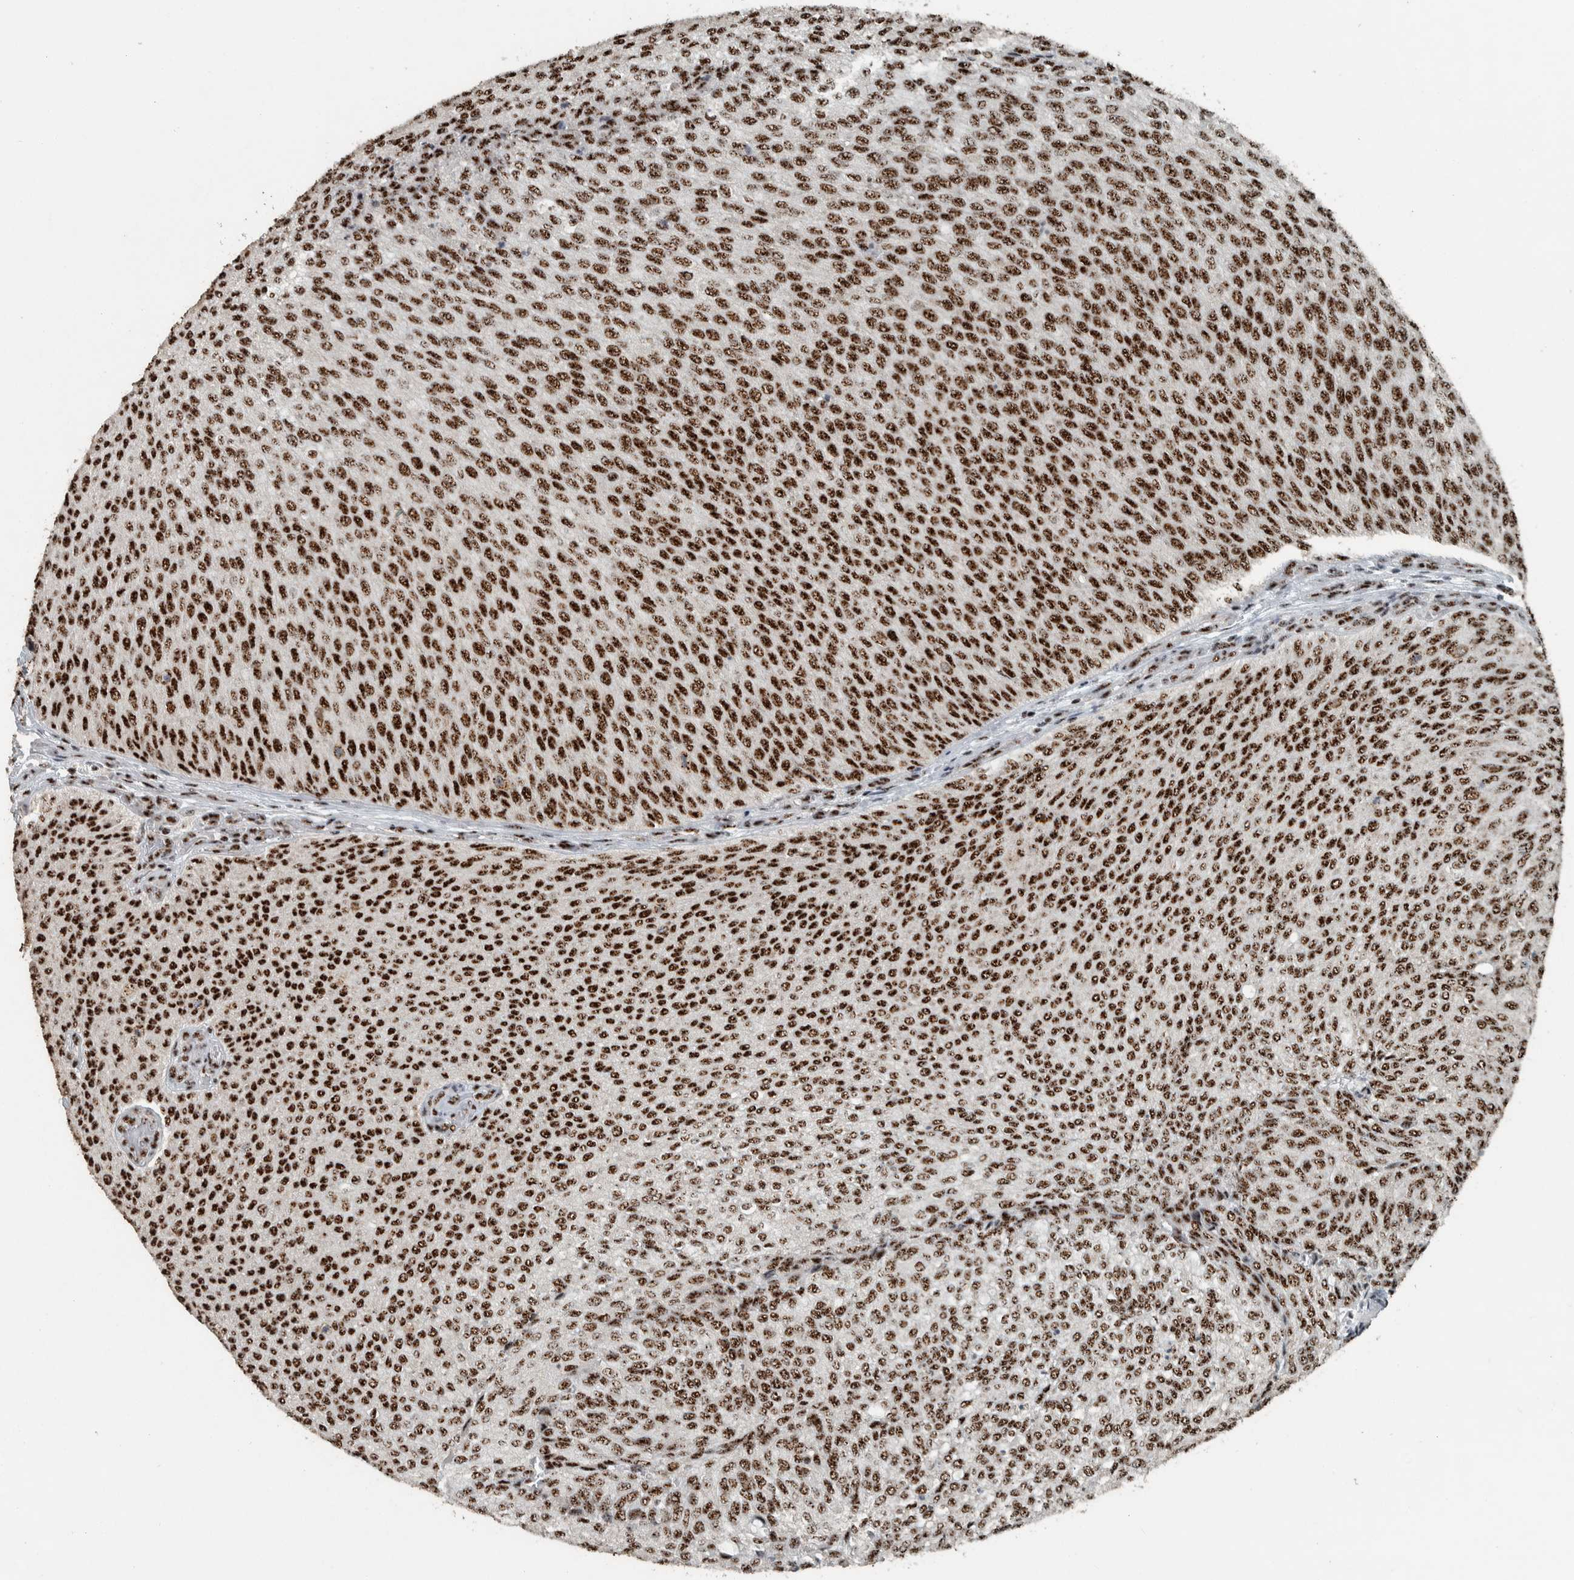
{"staining": {"intensity": "strong", "quantity": ">75%", "location": "nuclear"}, "tissue": "urothelial cancer", "cell_type": "Tumor cells", "image_type": "cancer", "snomed": [{"axis": "morphology", "description": "Urothelial carcinoma, Low grade"}, {"axis": "topography", "description": "Urinary bladder"}], "caption": "Immunohistochemical staining of human urothelial carcinoma (low-grade) displays strong nuclear protein staining in approximately >75% of tumor cells.", "gene": "SON", "patient": {"sex": "female", "age": 79}}